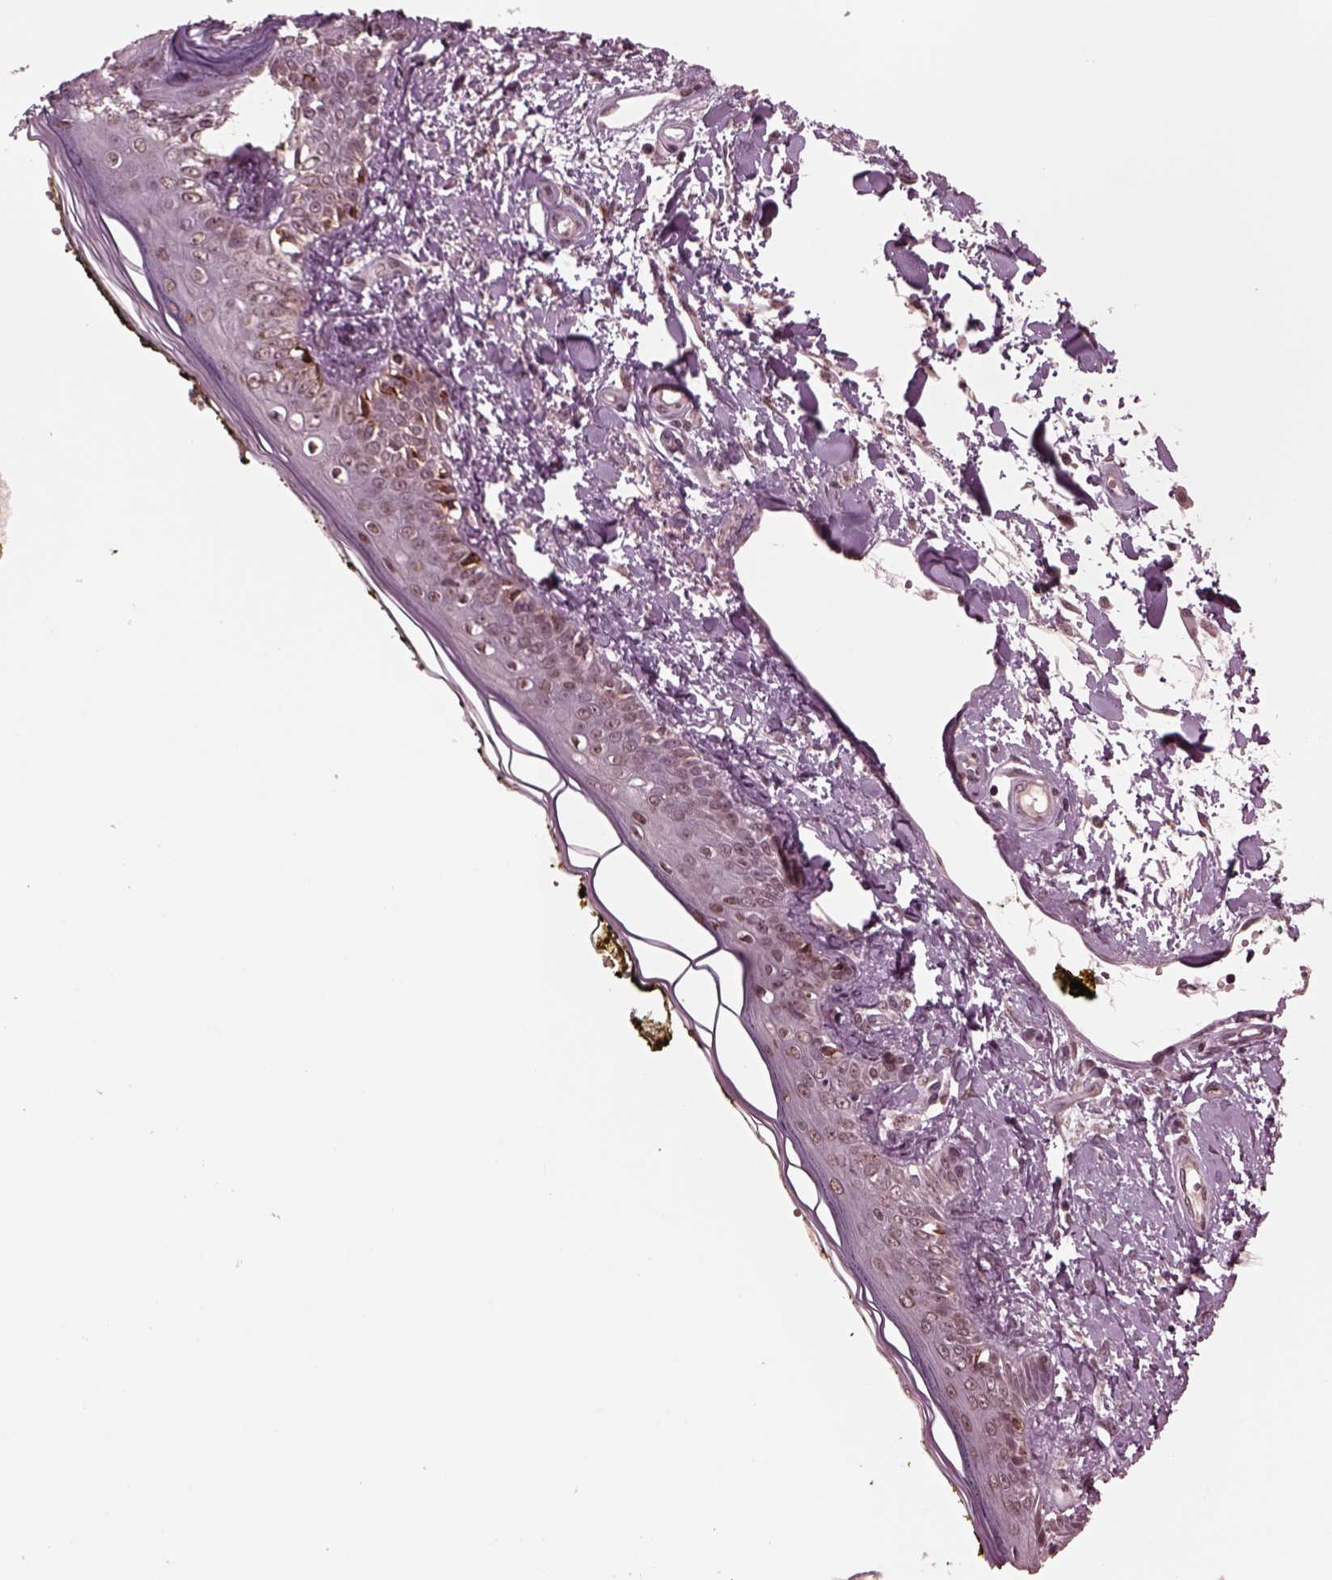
{"staining": {"intensity": "negative", "quantity": "none", "location": "none"}, "tissue": "skin", "cell_type": "Fibroblasts", "image_type": "normal", "snomed": [{"axis": "morphology", "description": "Normal tissue, NOS"}, {"axis": "topography", "description": "Skin"}], "caption": "IHC micrograph of unremarkable skin stained for a protein (brown), which reveals no positivity in fibroblasts.", "gene": "NAP1L5", "patient": {"sex": "male", "age": 76}}